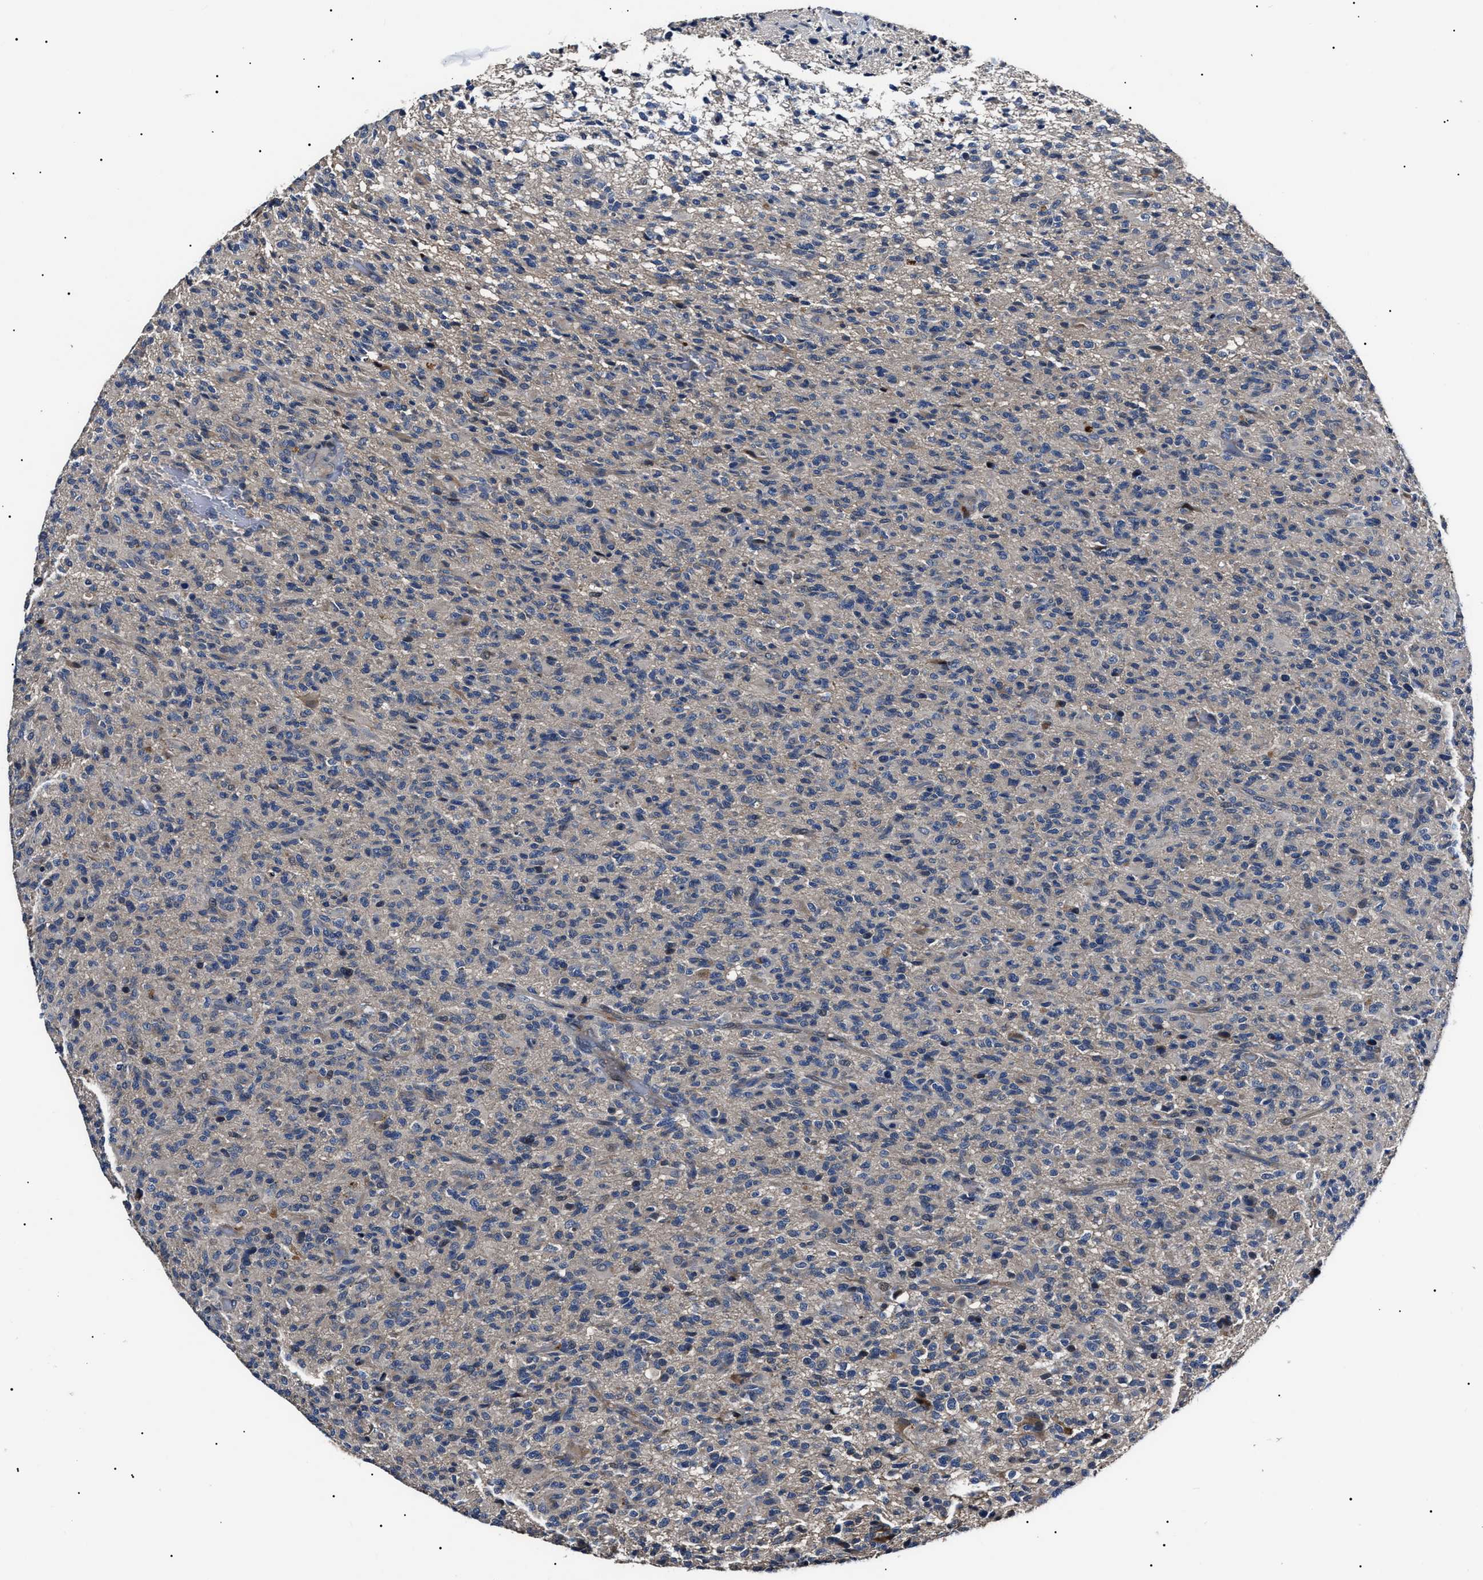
{"staining": {"intensity": "negative", "quantity": "none", "location": "none"}, "tissue": "glioma", "cell_type": "Tumor cells", "image_type": "cancer", "snomed": [{"axis": "morphology", "description": "Glioma, malignant, High grade"}, {"axis": "topography", "description": "Brain"}], "caption": "IHC of glioma displays no expression in tumor cells.", "gene": "IFT81", "patient": {"sex": "male", "age": 71}}